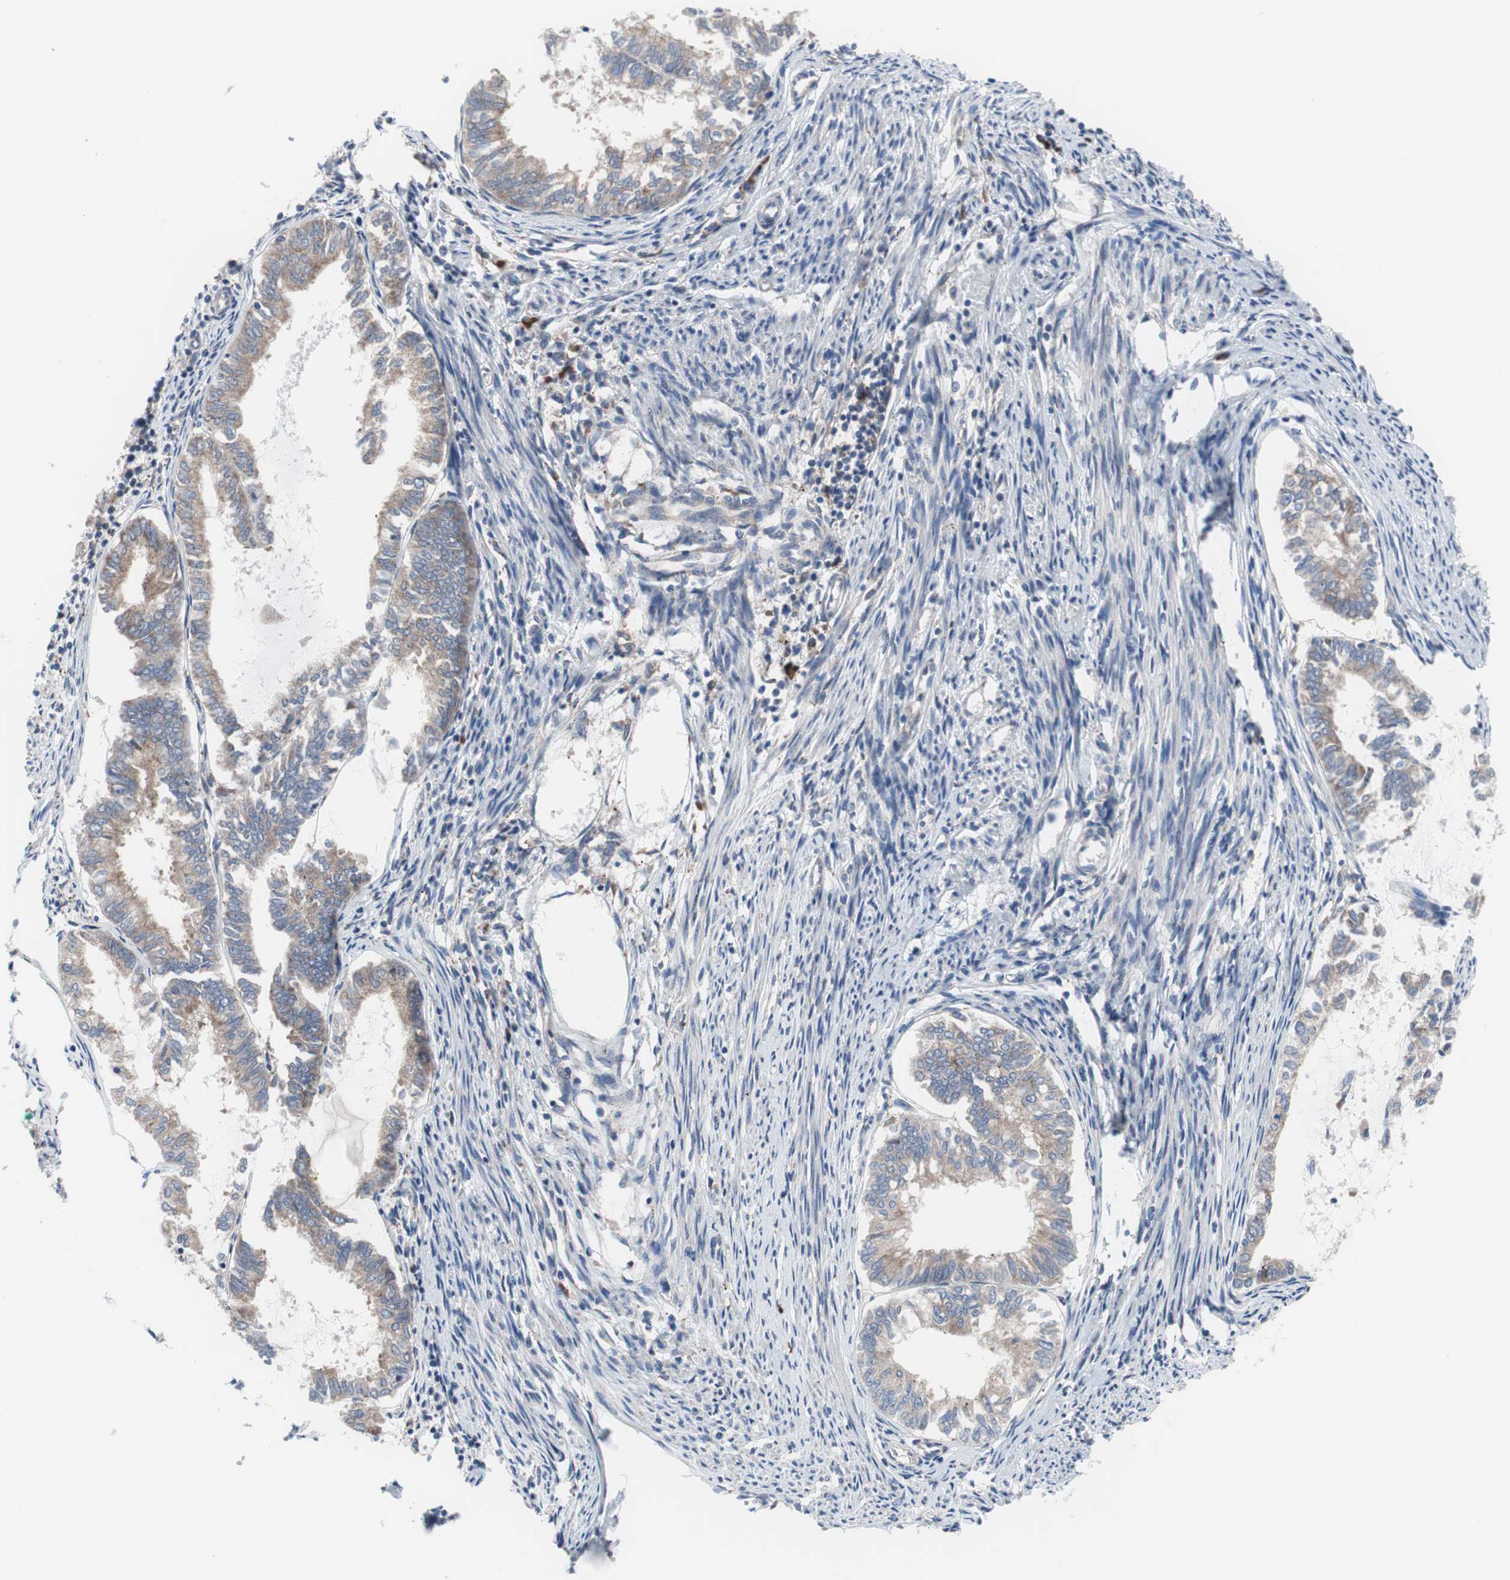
{"staining": {"intensity": "weak", "quantity": ">75%", "location": "cytoplasmic/membranous"}, "tissue": "endometrial cancer", "cell_type": "Tumor cells", "image_type": "cancer", "snomed": [{"axis": "morphology", "description": "Adenocarcinoma, NOS"}, {"axis": "topography", "description": "Endometrium"}], "caption": "Approximately >75% of tumor cells in human endometrial cancer display weak cytoplasmic/membranous protein expression as visualized by brown immunohistochemical staining.", "gene": "KANSL1", "patient": {"sex": "female", "age": 86}}